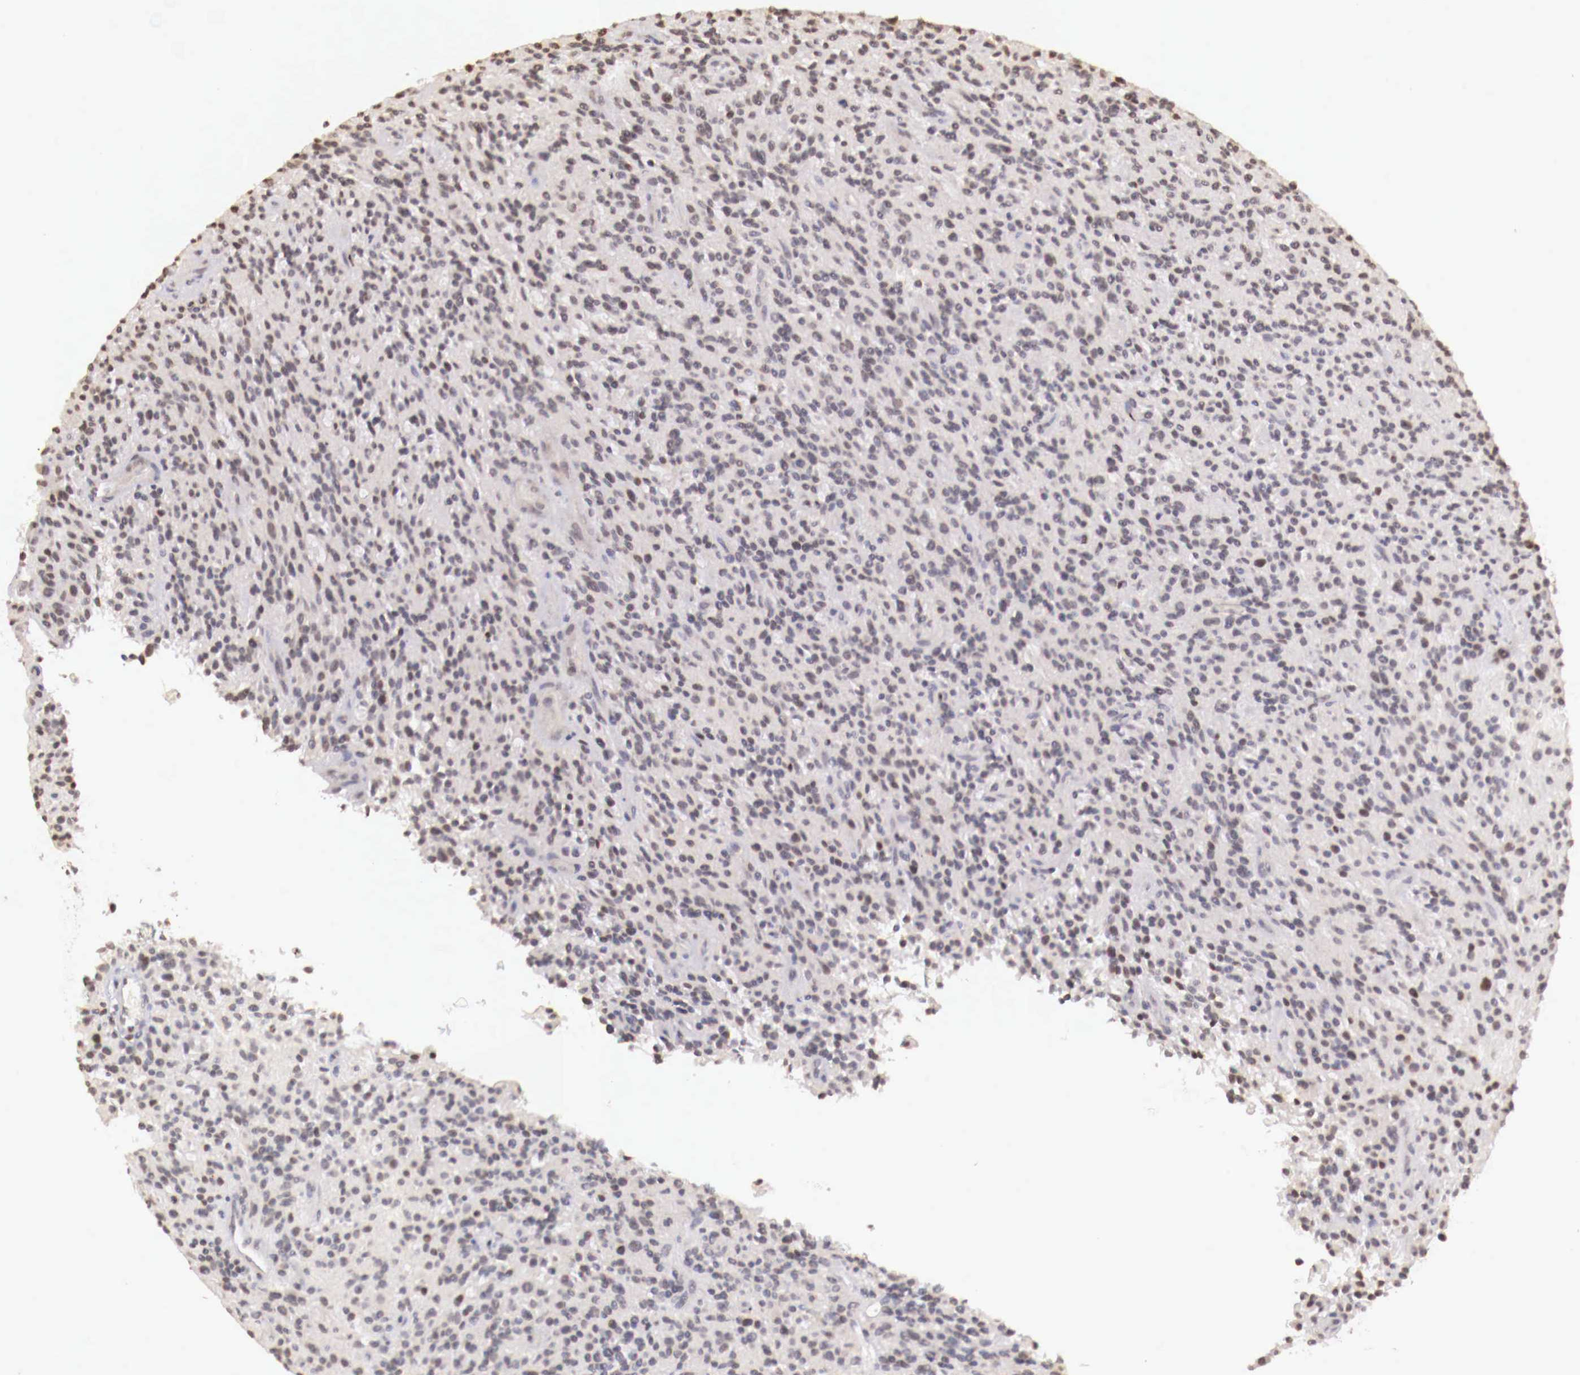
{"staining": {"intensity": "negative", "quantity": "none", "location": "none"}, "tissue": "glioma", "cell_type": "Tumor cells", "image_type": "cancer", "snomed": [{"axis": "morphology", "description": "Glioma, malignant, High grade"}, {"axis": "topography", "description": "Brain"}], "caption": "Tumor cells are negative for protein expression in human malignant glioma (high-grade).", "gene": "SP1", "patient": {"sex": "female", "age": 13}}